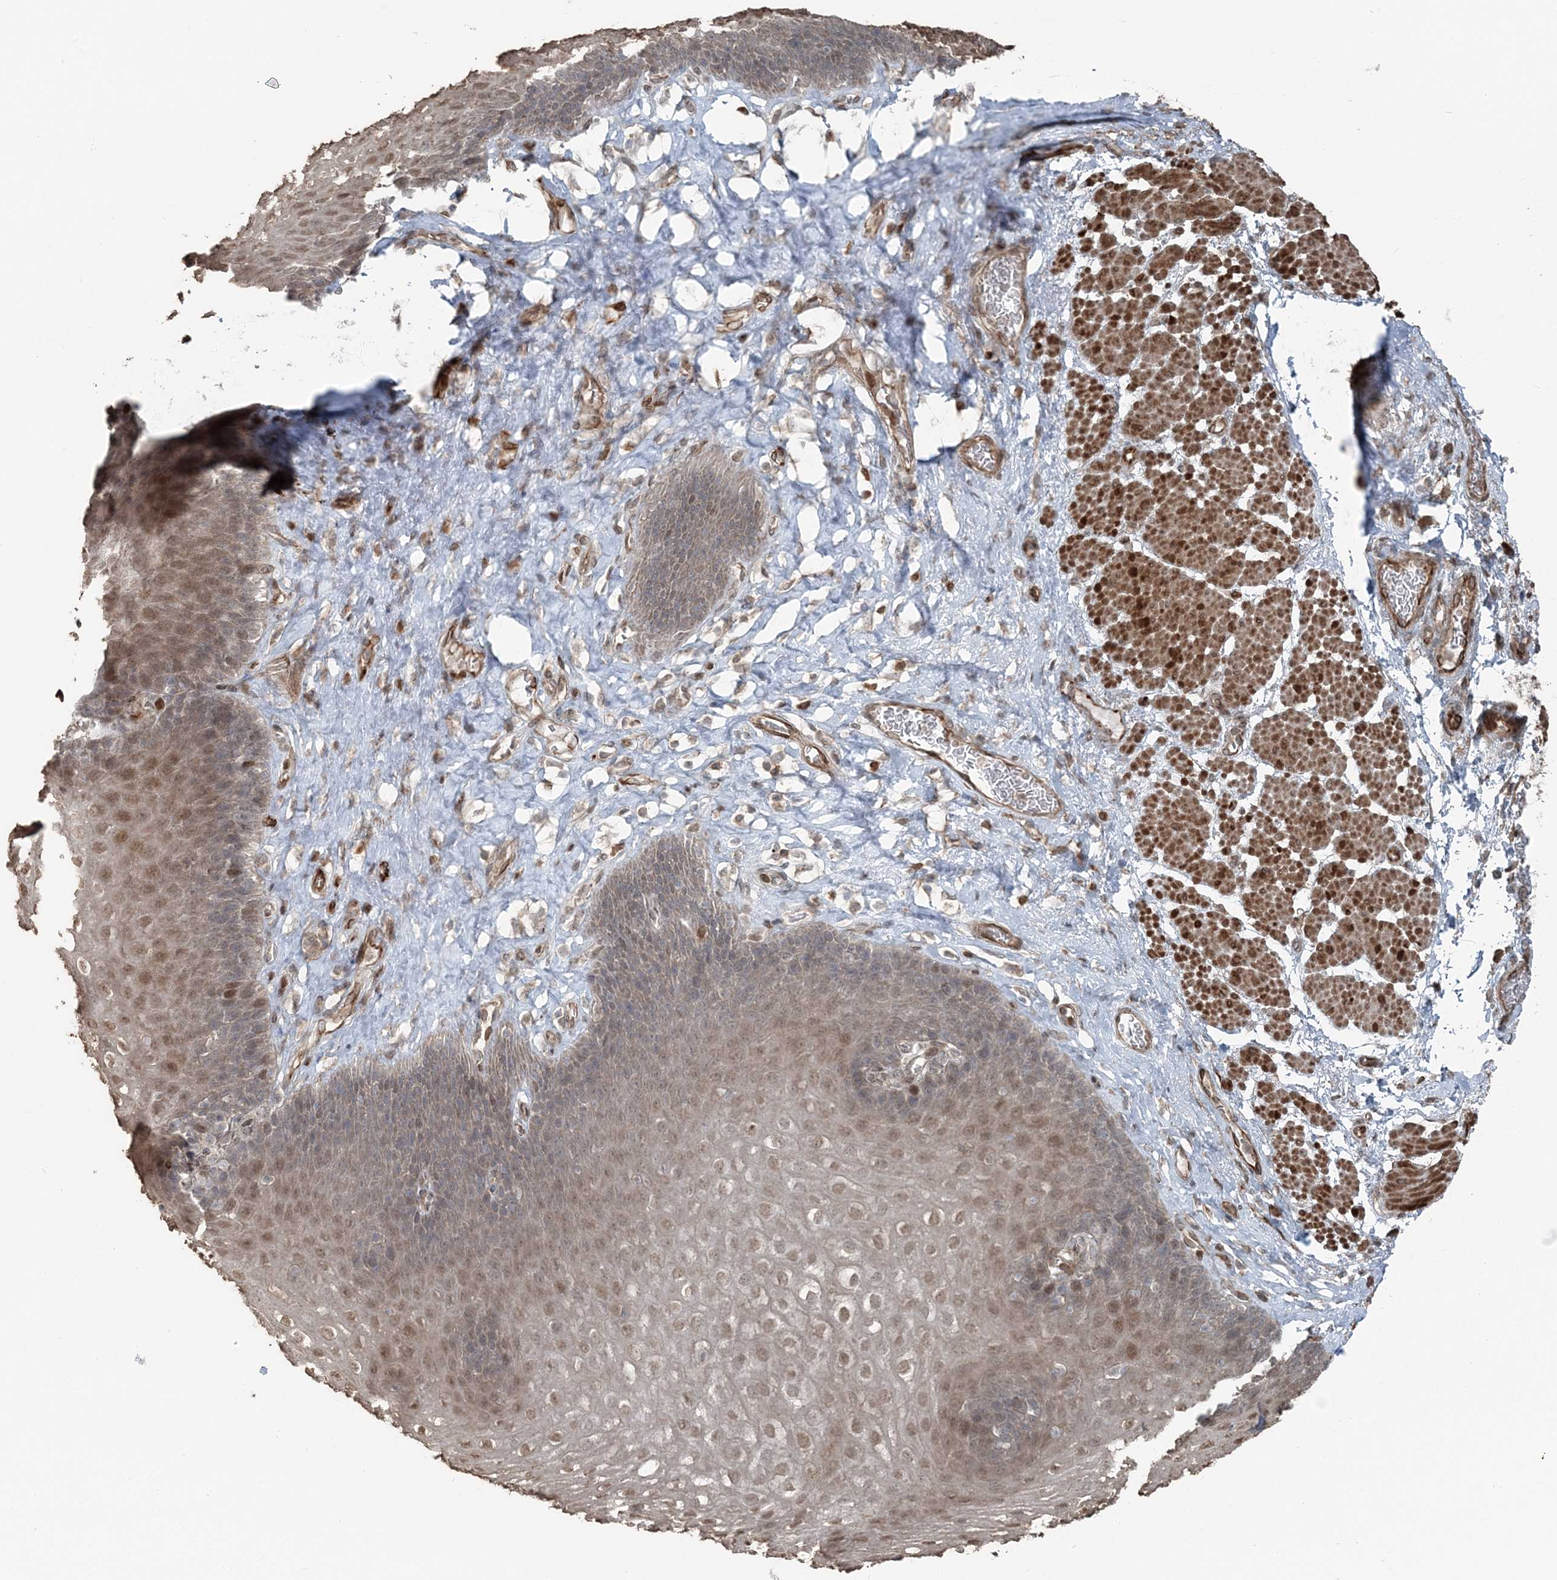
{"staining": {"intensity": "weak", "quantity": ">75%", "location": "cytoplasmic/membranous,nuclear"}, "tissue": "esophagus", "cell_type": "Squamous epithelial cells", "image_type": "normal", "snomed": [{"axis": "morphology", "description": "Normal tissue, NOS"}, {"axis": "topography", "description": "Esophagus"}], "caption": "Human esophagus stained with a brown dye displays weak cytoplasmic/membranous,nuclear positive expression in about >75% of squamous epithelial cells.", "gene": "FBXL17", "patient": {"sex": "female", "age": 66}}